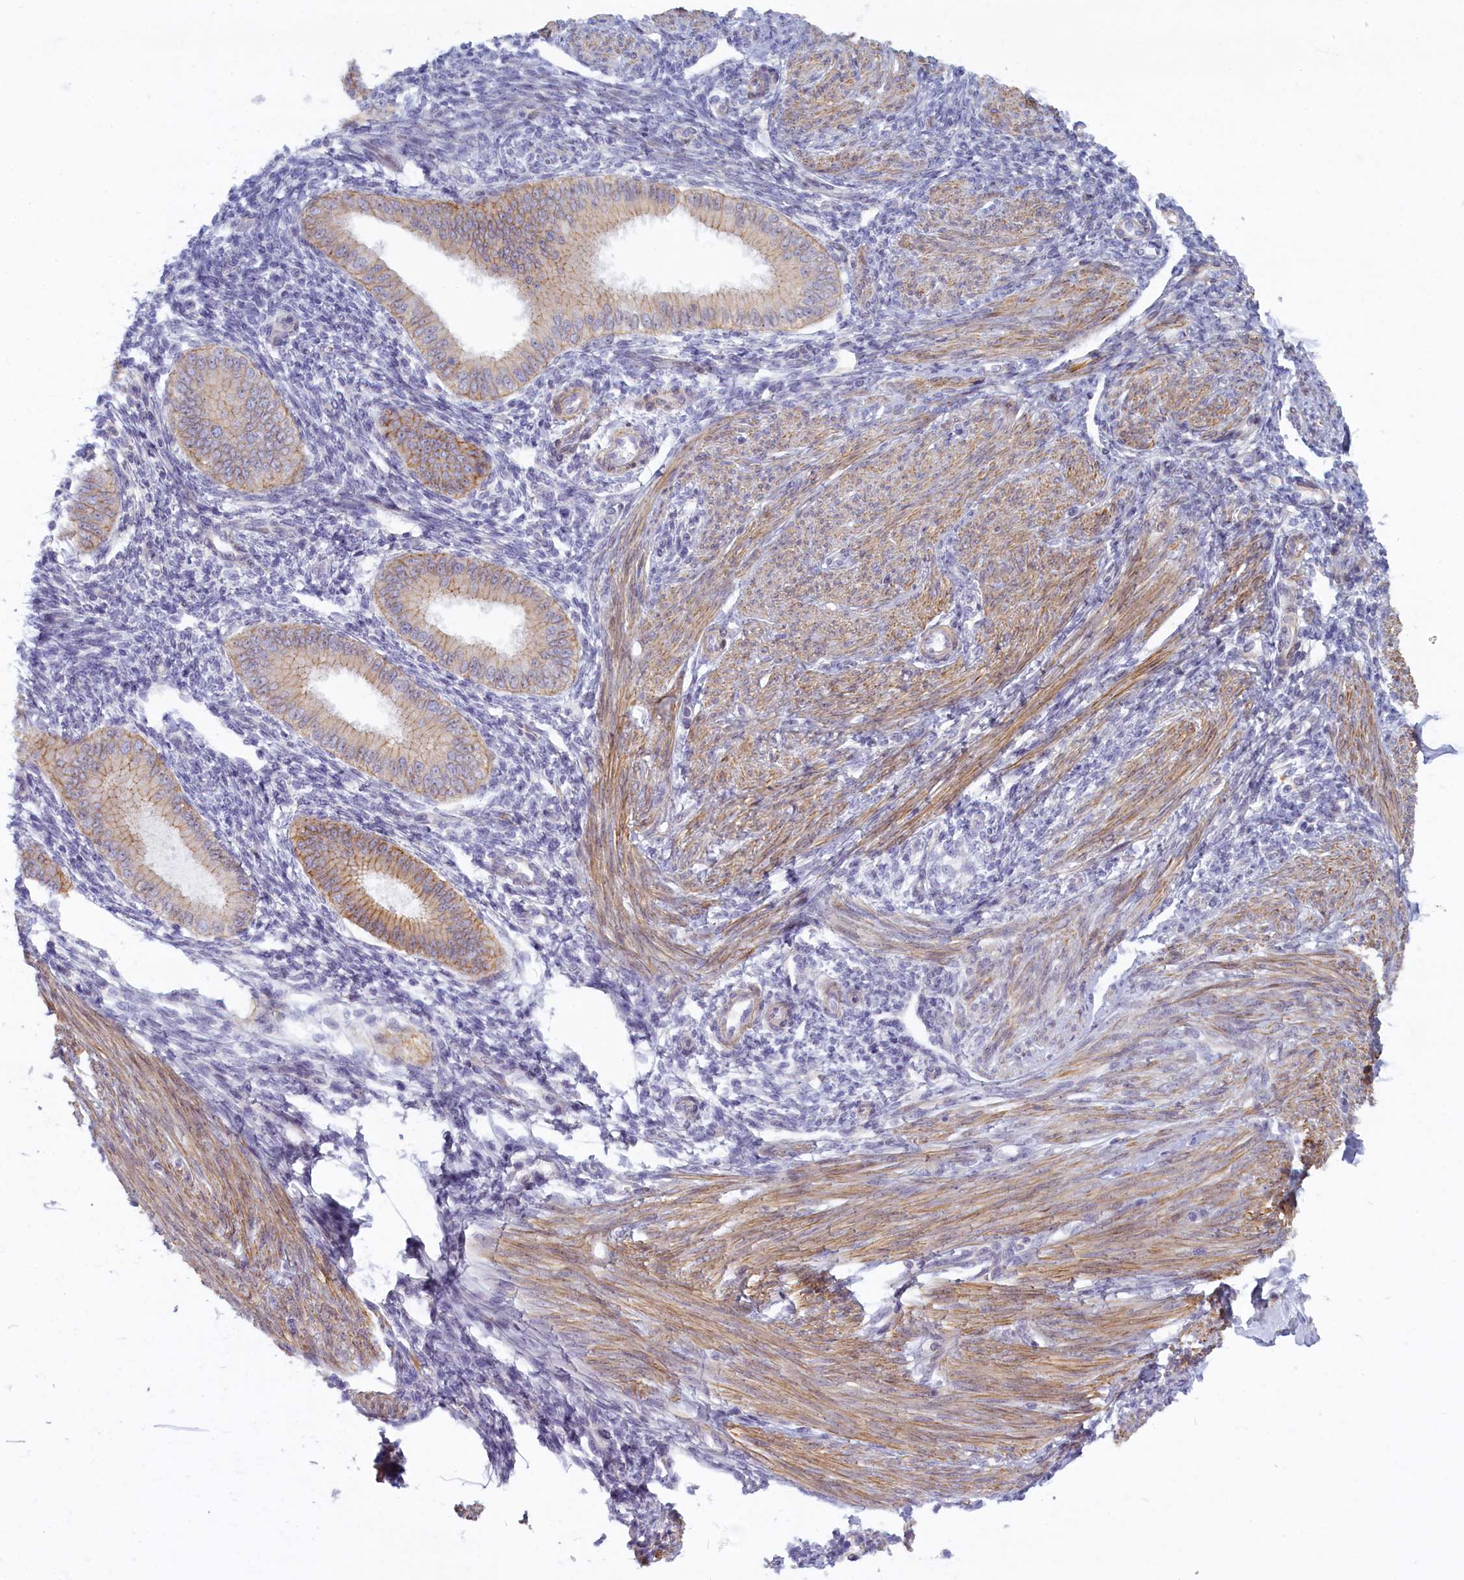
{"staining": {"intensity": "negative", "quantity": "none", "location": "none"}, "tissue": "endometrium", "cell_type": "Cells in endometrial stroma", "image_type": "normal", "snomed": [{"axis": "morphology", "description": "Normal tissue, NOS"}, {"axis": "topography", "description": "Uterus"}, {"axis": "topography", "description": "Endometrium"}], "caption": "Micrograph shows no significant protein staining in cells in endometrial stroma of unremarkable endometrium.", "gene": "TRPM4", "patient": {"sex": "female", "age": 48}}